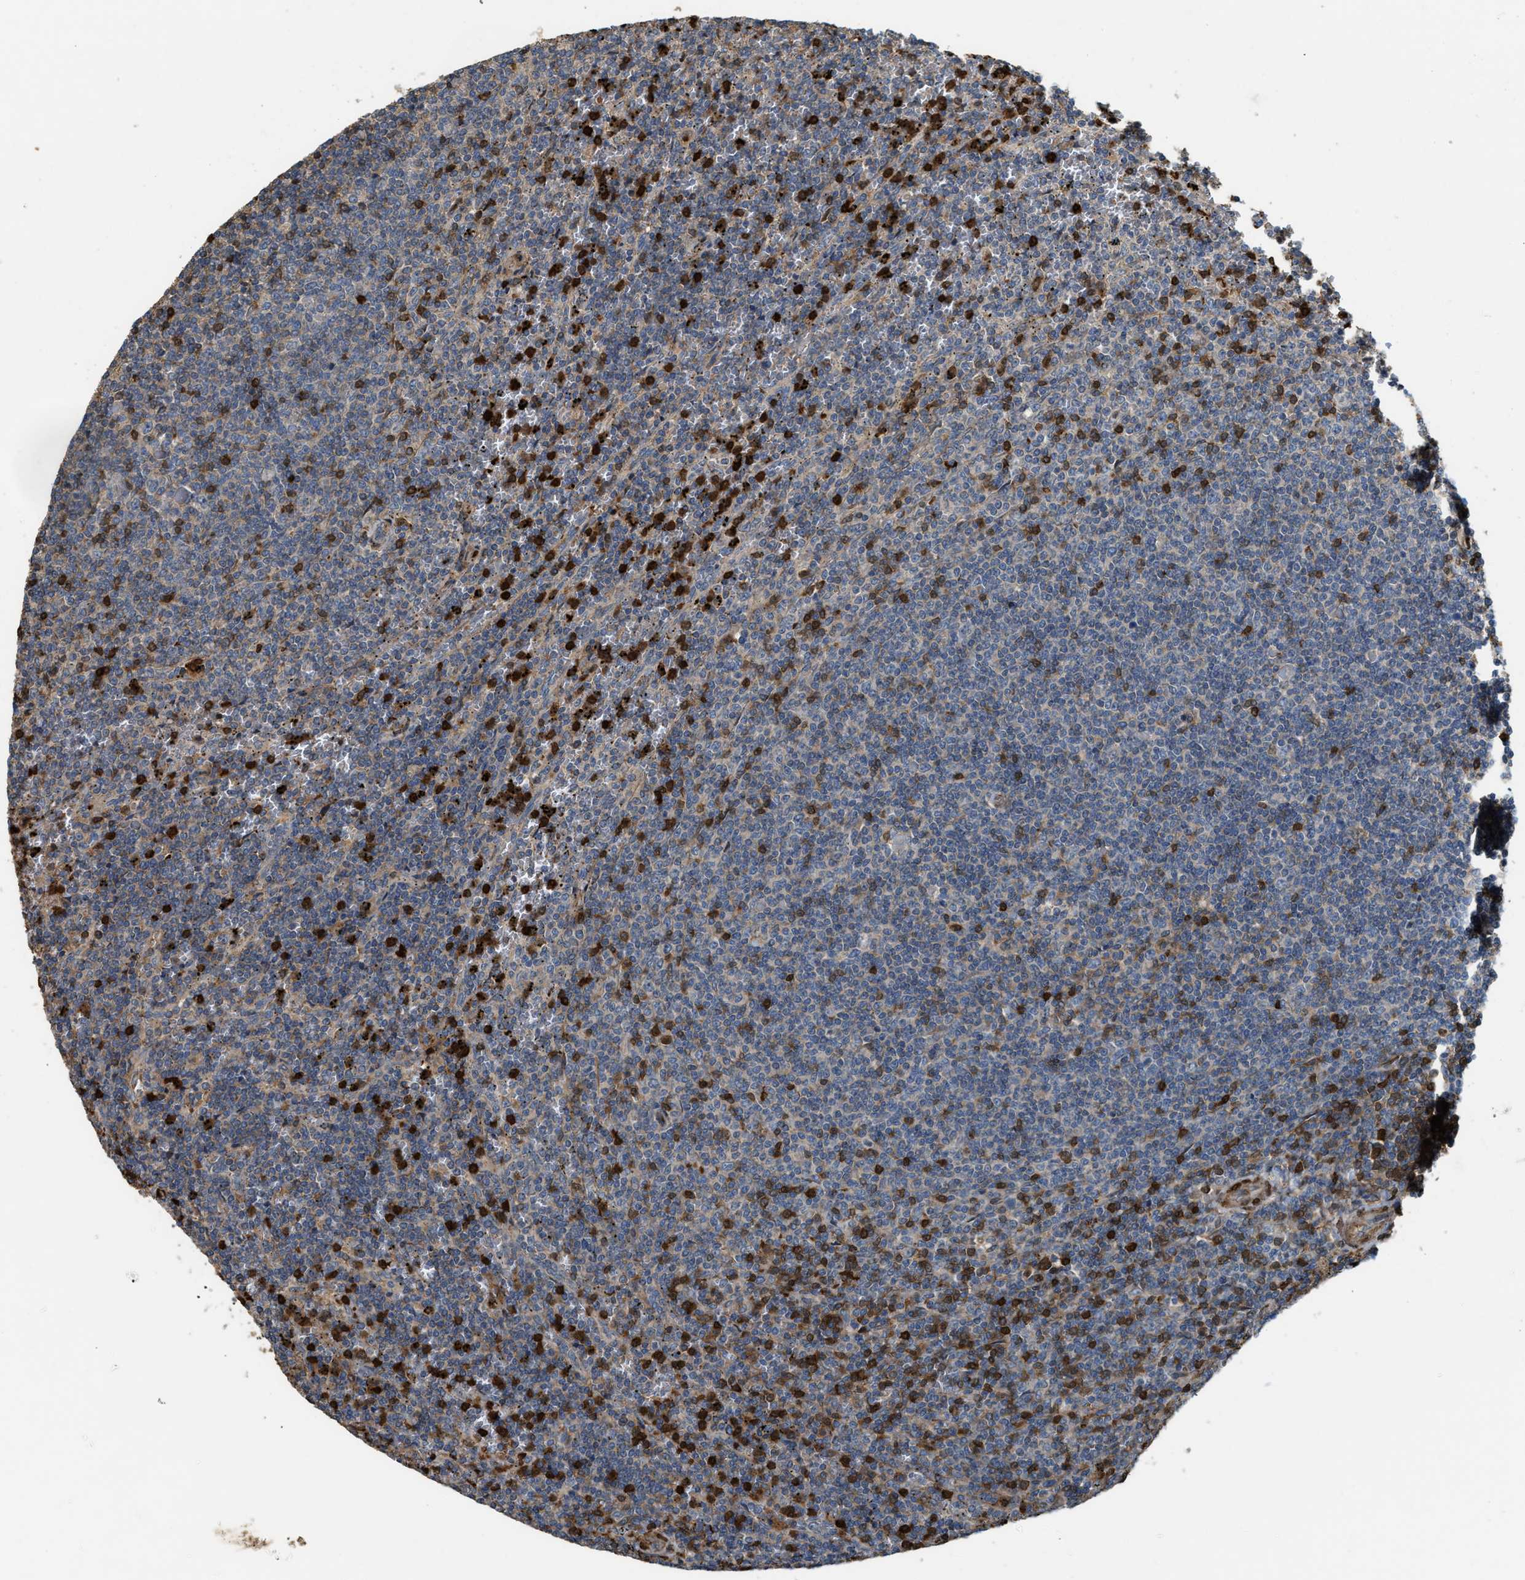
{"staining": {"intensity": "weak", "quantity": "<25%", "location": "cytoplasmic/membranous"}, "tissue": "lymphoma", "cell_type": "Tumor cells", "image_type": "cancer", "snomed": [{"axis": "morphology", "description": "Malignant lymphoma, non-Hodgkin's type, Low grade"}, {"axis": "topography", "description": "Spleen"}], "caption": "An IHC micrograph of low-grade malignant lymphoma, non-Hodgkin's type is shown. There is no staining in tumor cells of low-grade malignant lymphoma, non-Hodgkin's type.", "gene": "SERPINB5", "patient": {"sex": "female", "age": 50}}